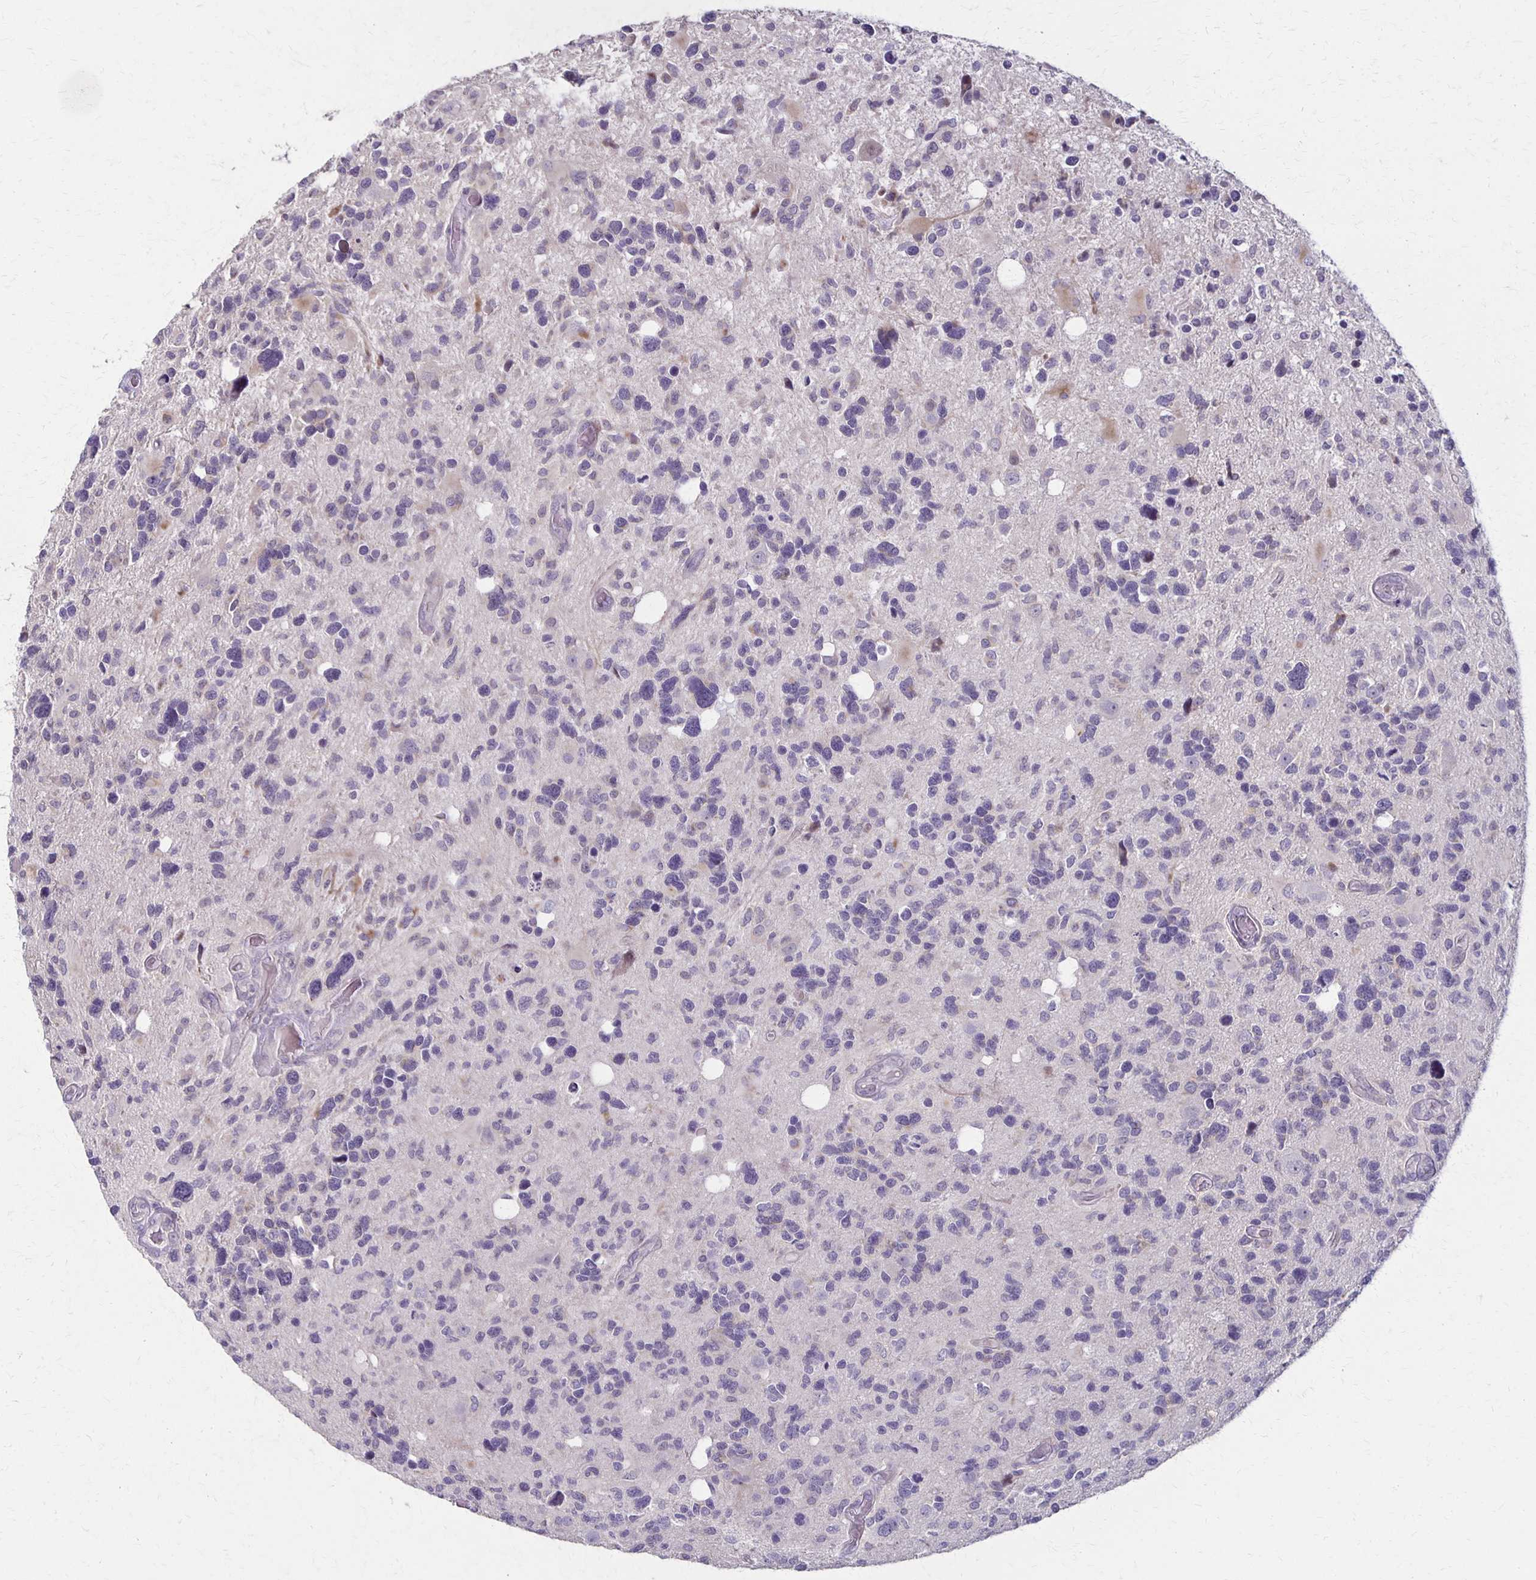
{"staining": {"intensity": "negative", "quantity": "none", "location": "none"}, "tissue": "glioma", "cell_type": "Tumor cells", "image_type": "cancer", "snomed": [{"axis": "morphology", "description": "Glioma, malignant, High grade"}, {"axis": "topography", "description": "Brain"}], "caption": "The immunohistochemistry histopathology image has no significant positivity in tumor cells of malignant high-grade glioma tissue. Nuclei are stained in blue.", "gene": "SLC35E2B", "patient": {"sex": "male", "age": 49}}